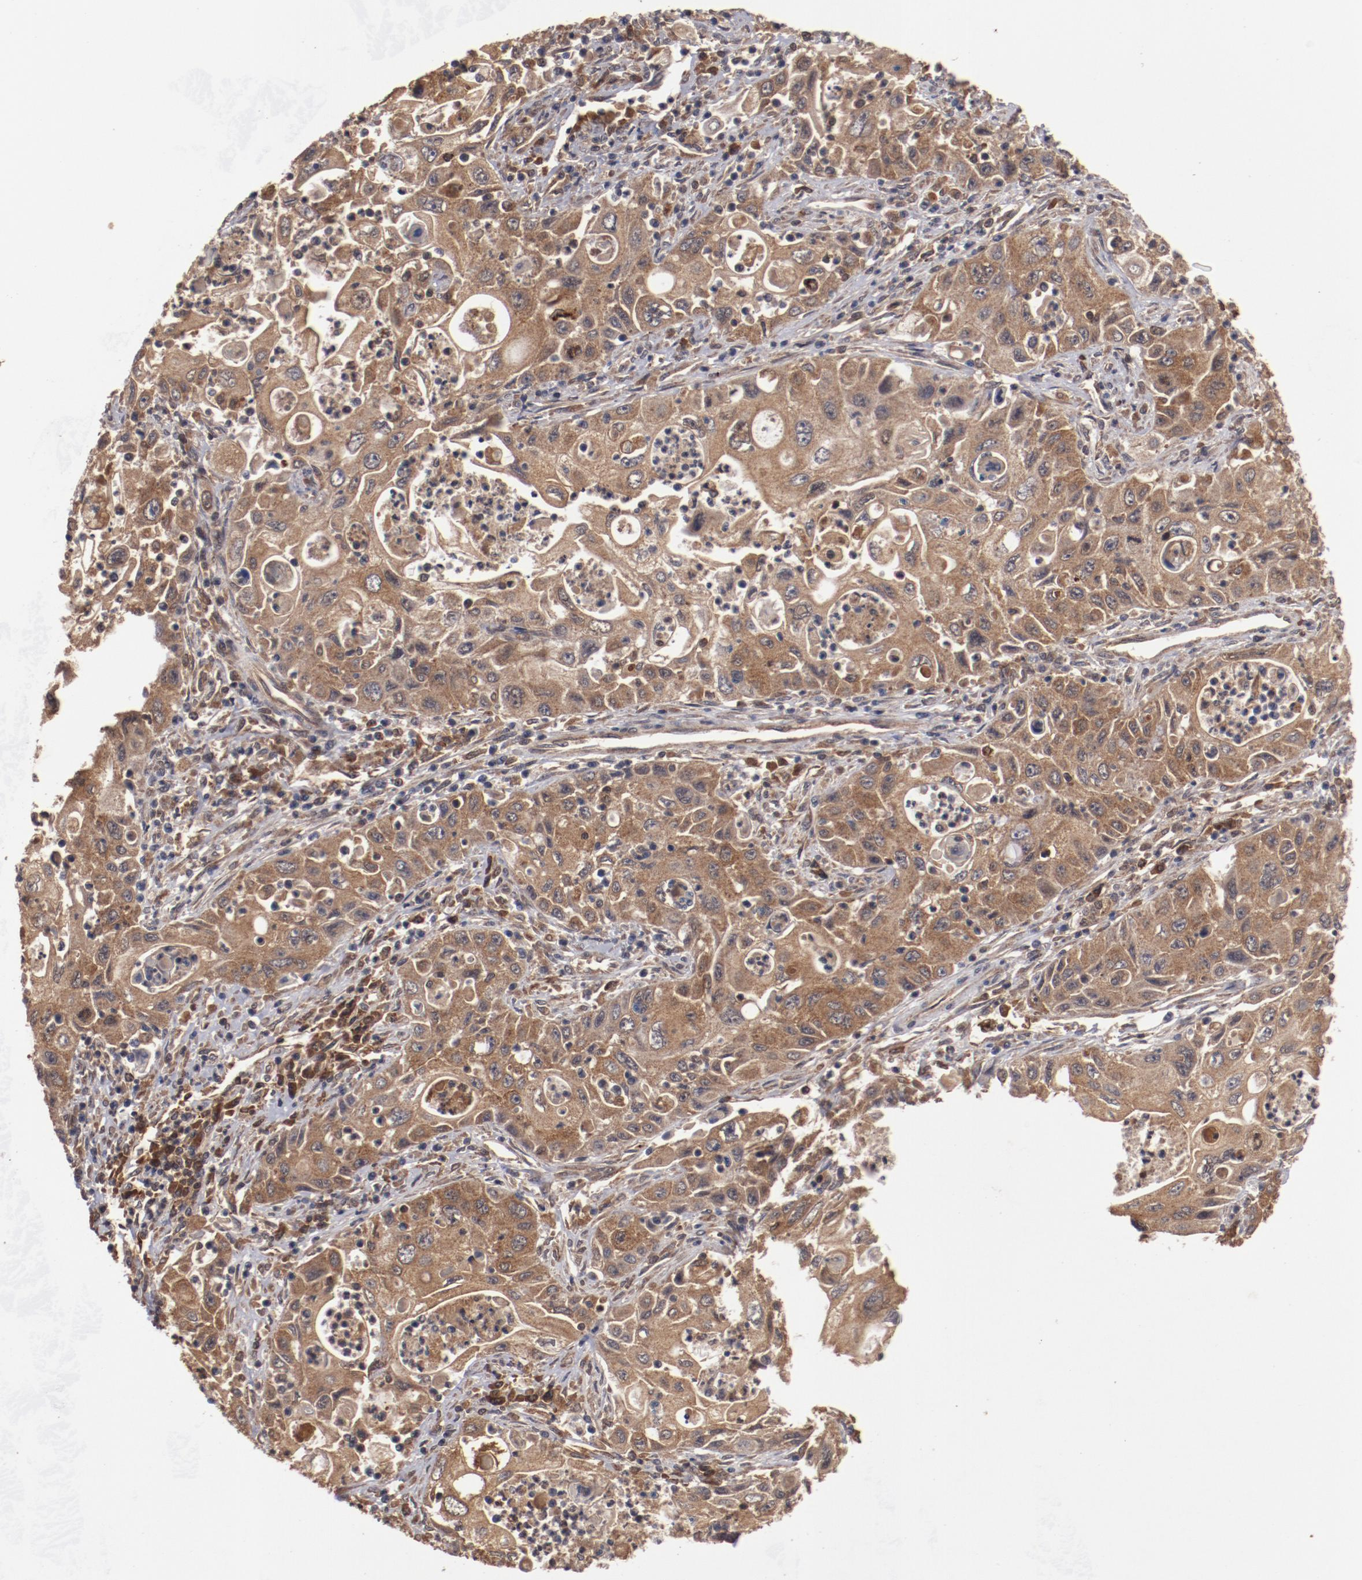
{"staining": {"intensity": "strong", "quantity": ">75%", "location": "cytoplasmic/membranous"}, "tissue": "pancreatic cancer", "cell_type": "Tumor cells", "image_type": "cancer", "snomed": [{"axis": "morphology", "description": "Adenocarcinoma, NOS"}, {"axis": "topography", "description": "Pancreas"}], "caption": "Pancreatic adenocarcinoma stained for a protein demonstrates strong cytoplasmic/membranous positivity in tumor cells. Using DAB (brown) and hematoxylin (blue) stains, captured at high magnification using brightfield microscopy.", "gene": "TENM1", "patient": {"sex": "male", "age": 70}}